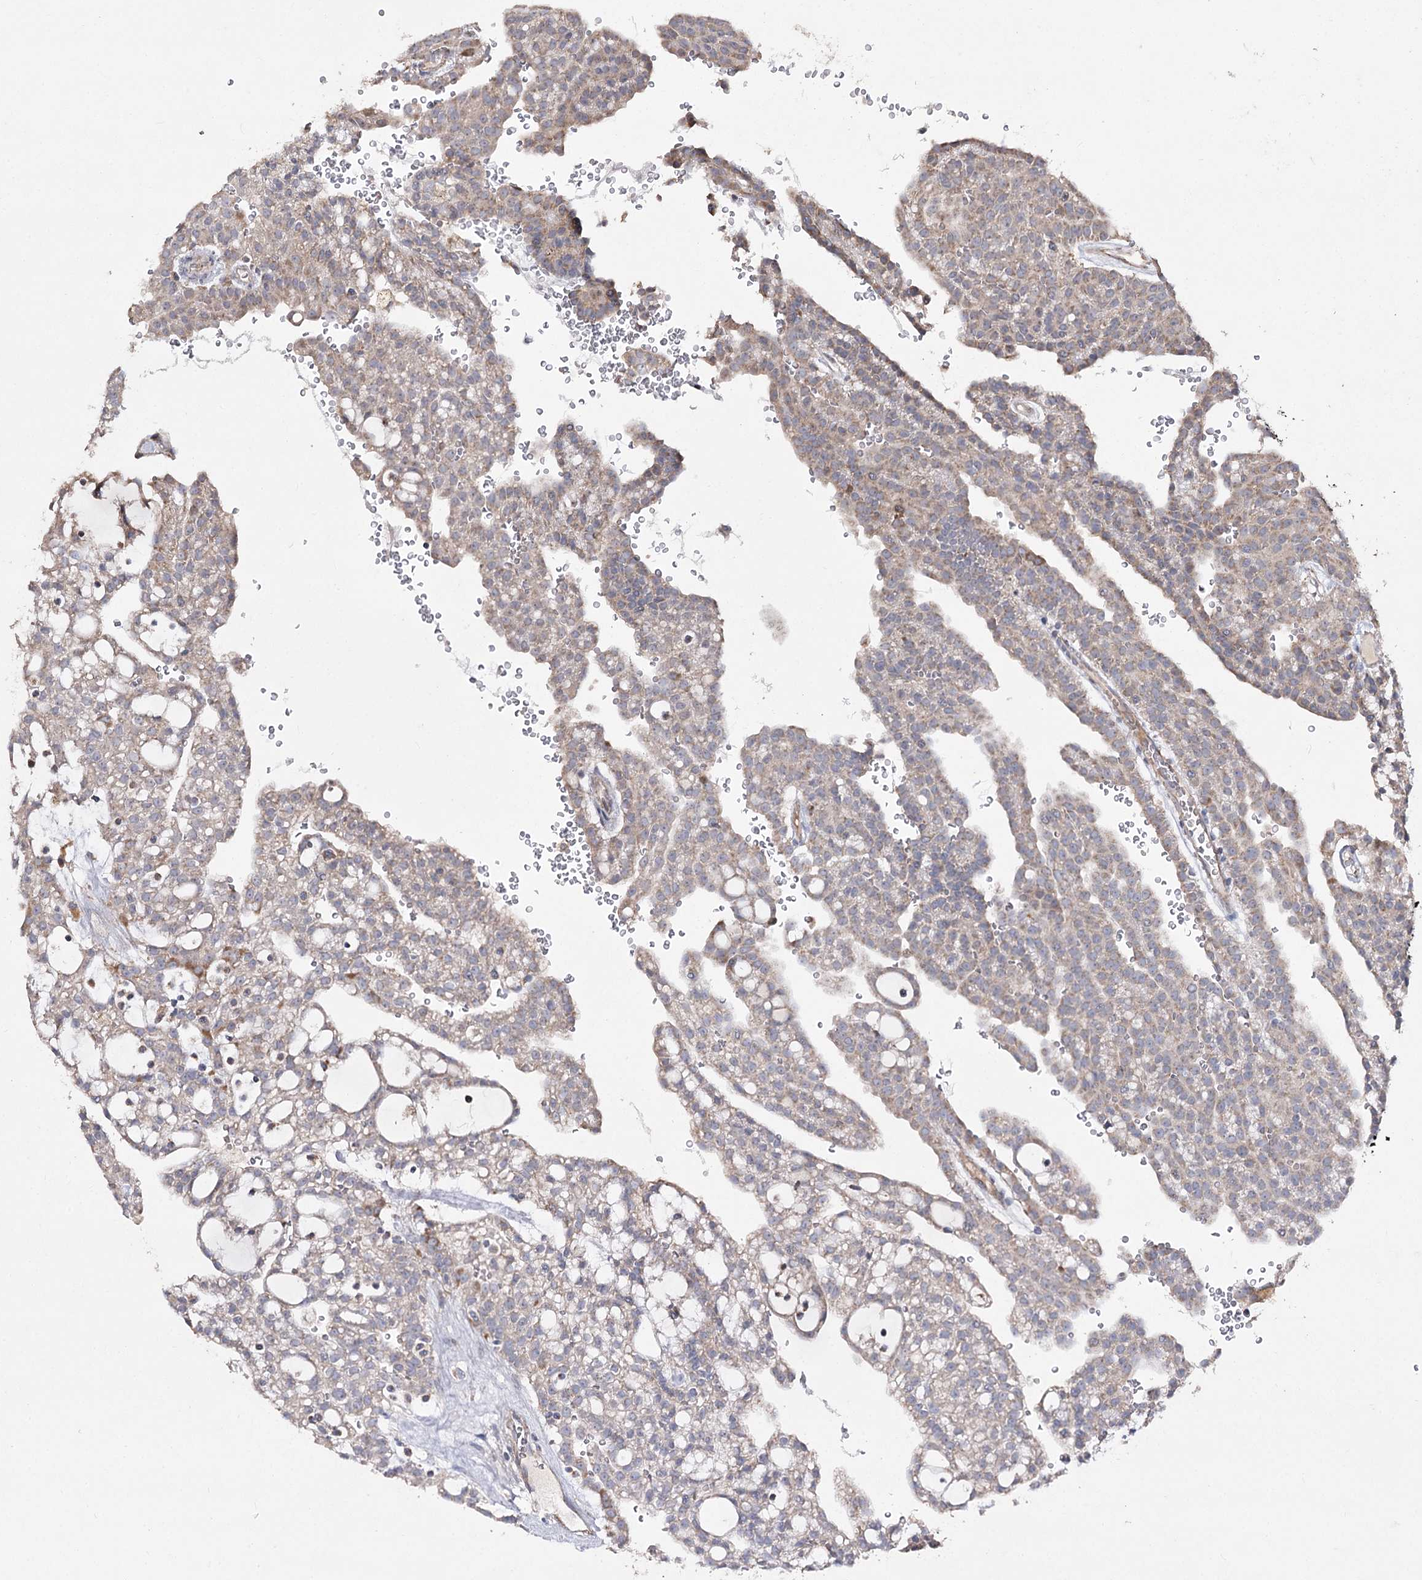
{"staining": {"intensity": "weak", "quantity": "25%-75%", "location": "cytoplasmic/membranous"}, "tissue": "renal cancer", "cell_type": "Tumor cells", "image_type": "cancer", "snomed": [{"axis": "morphology", "description": "Adenocarcinoma, NOS"}, {"axis": "topography", "description": "Kidney"}], "caption": "IHC (DAB (3,3'-diaminobenzidine)) staining of human adenocarcinoma (renal) displays weak cytoplasmic/membranous protein expression in about 25%-75% of tumor cells. (IHC, brightfield microscopy, high magnification).", "gene": "NADK2", "patient": {"sex": "male", "age": 63}}